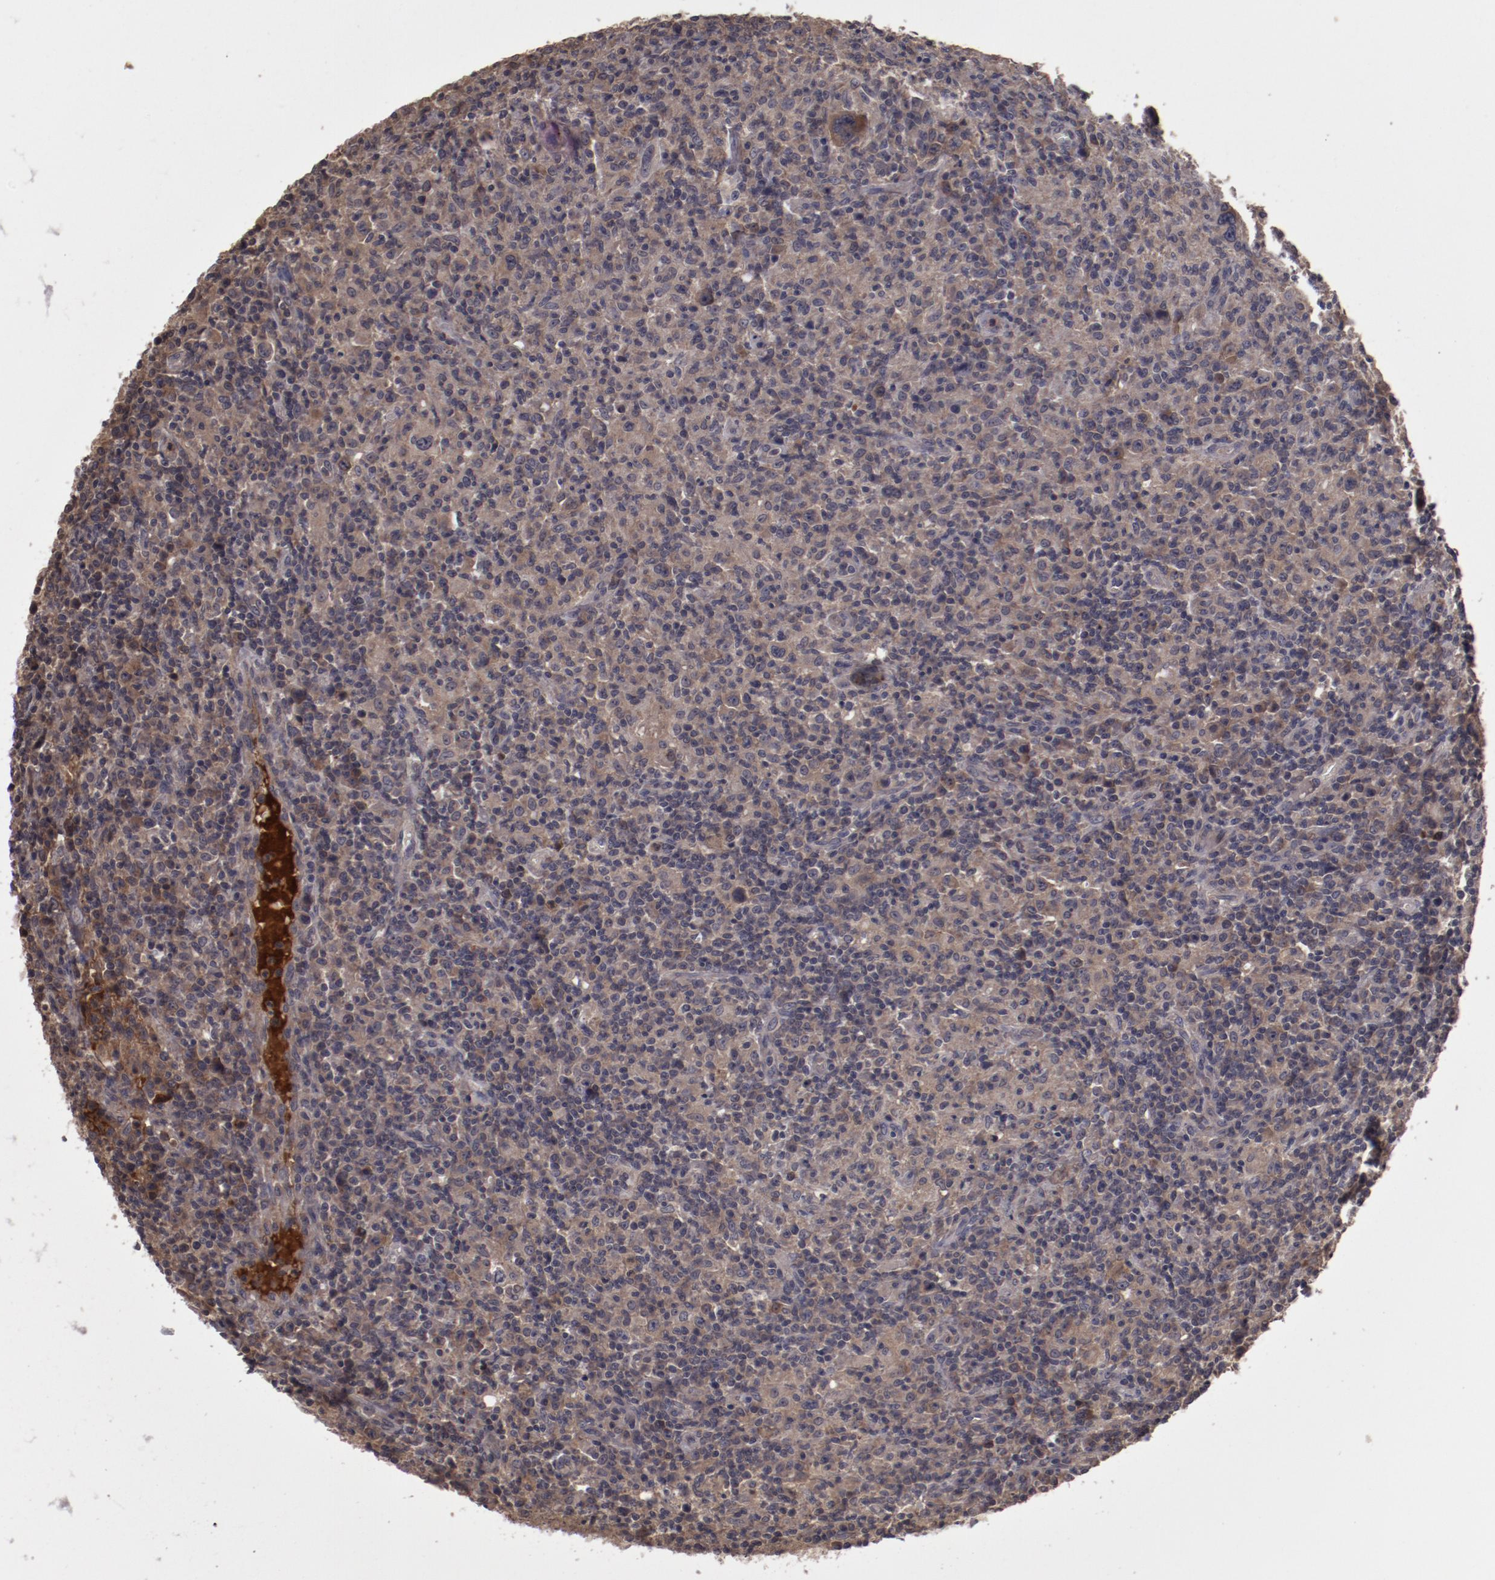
{"staining": {"intensity": "weak", "quantity": "25%-75%", "location": "cytoplasmic/membranous"}, "tissue": "lymphoma", "cell_type": "Tumor cells", "image_type": "cancer", "snomed": [{"axis": "morphology", "description": "Hodgkin's disease, NOS"}, {"axis": "topography", "description": "Lymph node"}], "caption": "Hodgkin's disease stained for a protein shows weak cytoplasmic/membranous positivity in tumor cells.", "gene": "CP", "patient": {"sex": "male", "age": 65}}